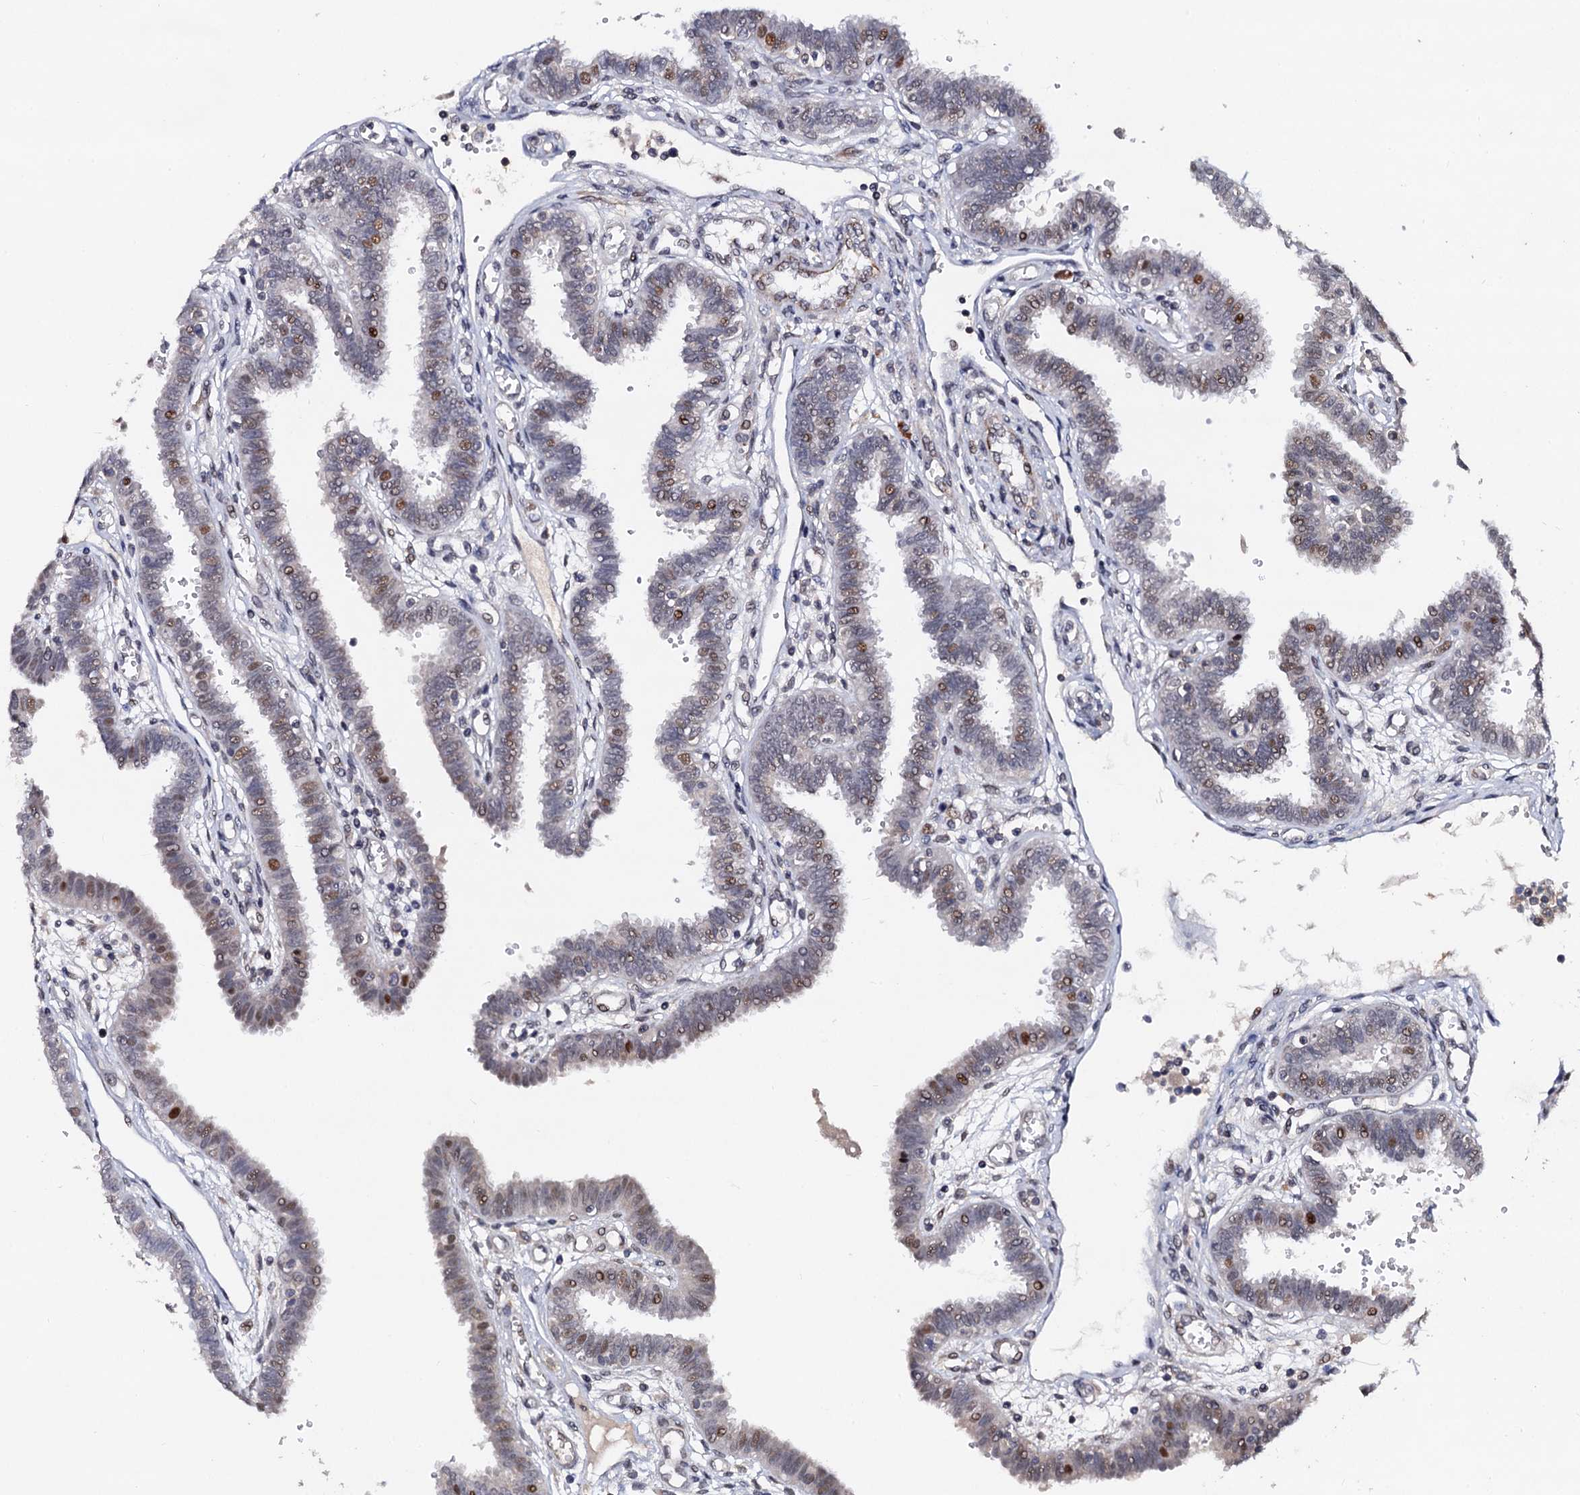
{"staining": {"intensity": "moderate", "quantity": "25%-75%", "location": "nuclear"}, "tissue": "fallopian tube", "cell_type": "Glandular cells", "image_type": "normal", "snomed": [{"axis": "morphology", "description": "Normal tissue, NOS"}, {"axis": "topography", "description": "Fallopian tube"}], "caption": "IHC of normal human fallopian tube exhibits medium levels of moderate nuclear expression in about 25%-75% of glandular cells.", "gene": "PPTC7", "patient": {"sex": "female", "age": 32}}